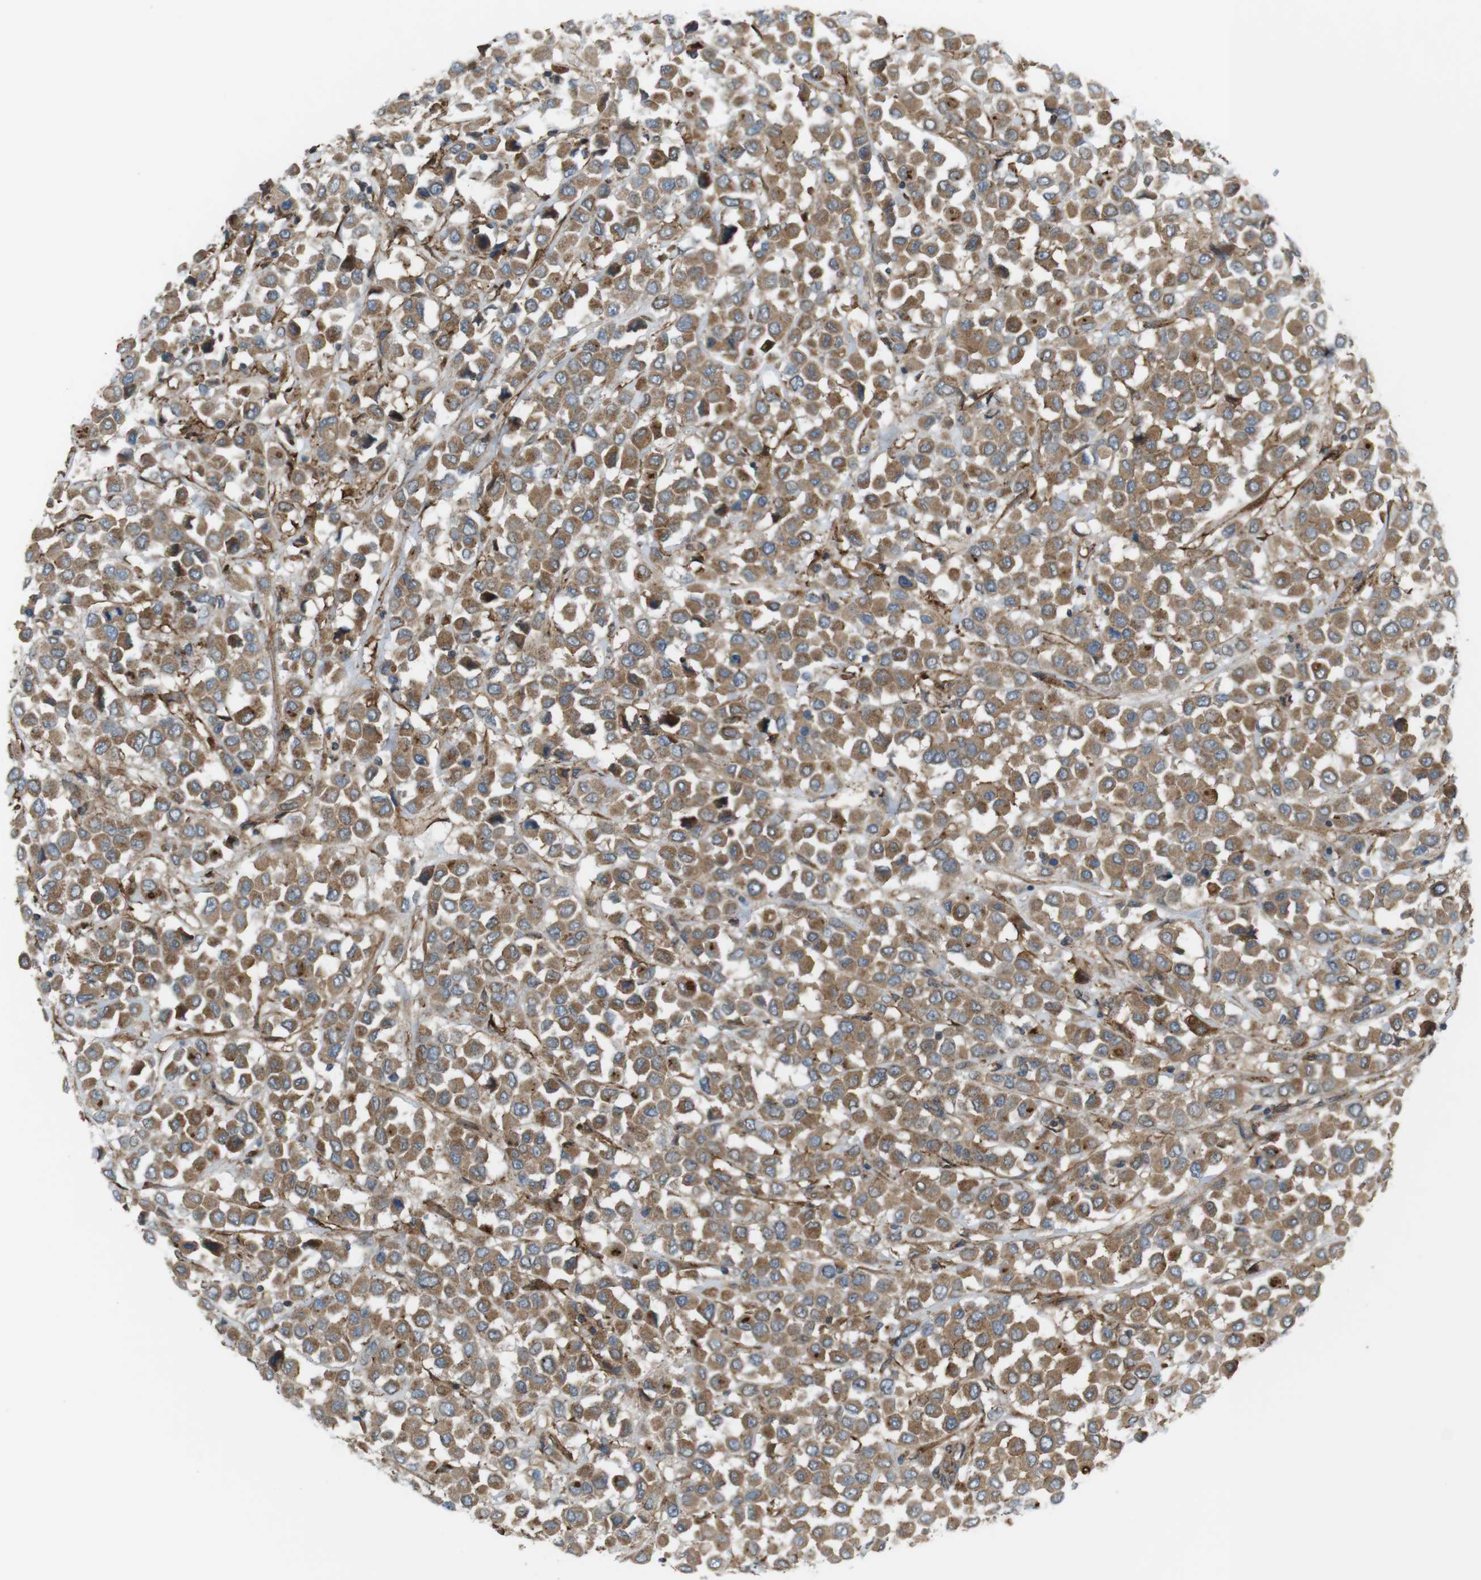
{"staining": {"intensity": "moderate", "quantity": ">75%", "location": "cytoplasmic/membranous"}, "tissue": "breast cancer", "cell_type": "Tumor cells", "image_type": "cancer", "snomed": [{"axis": "morphology", "description": "Duct carcinoma"}, {"axis": "topography", "description": "Breast"}], "caption": "Protein expression analysis of human breast cancer reveals moderate cytoplasmic/membranous positivity in approximately >75% of tumor cells.", "gene": "DDAH2", "patient": {"sex": "female", "age": 61}}